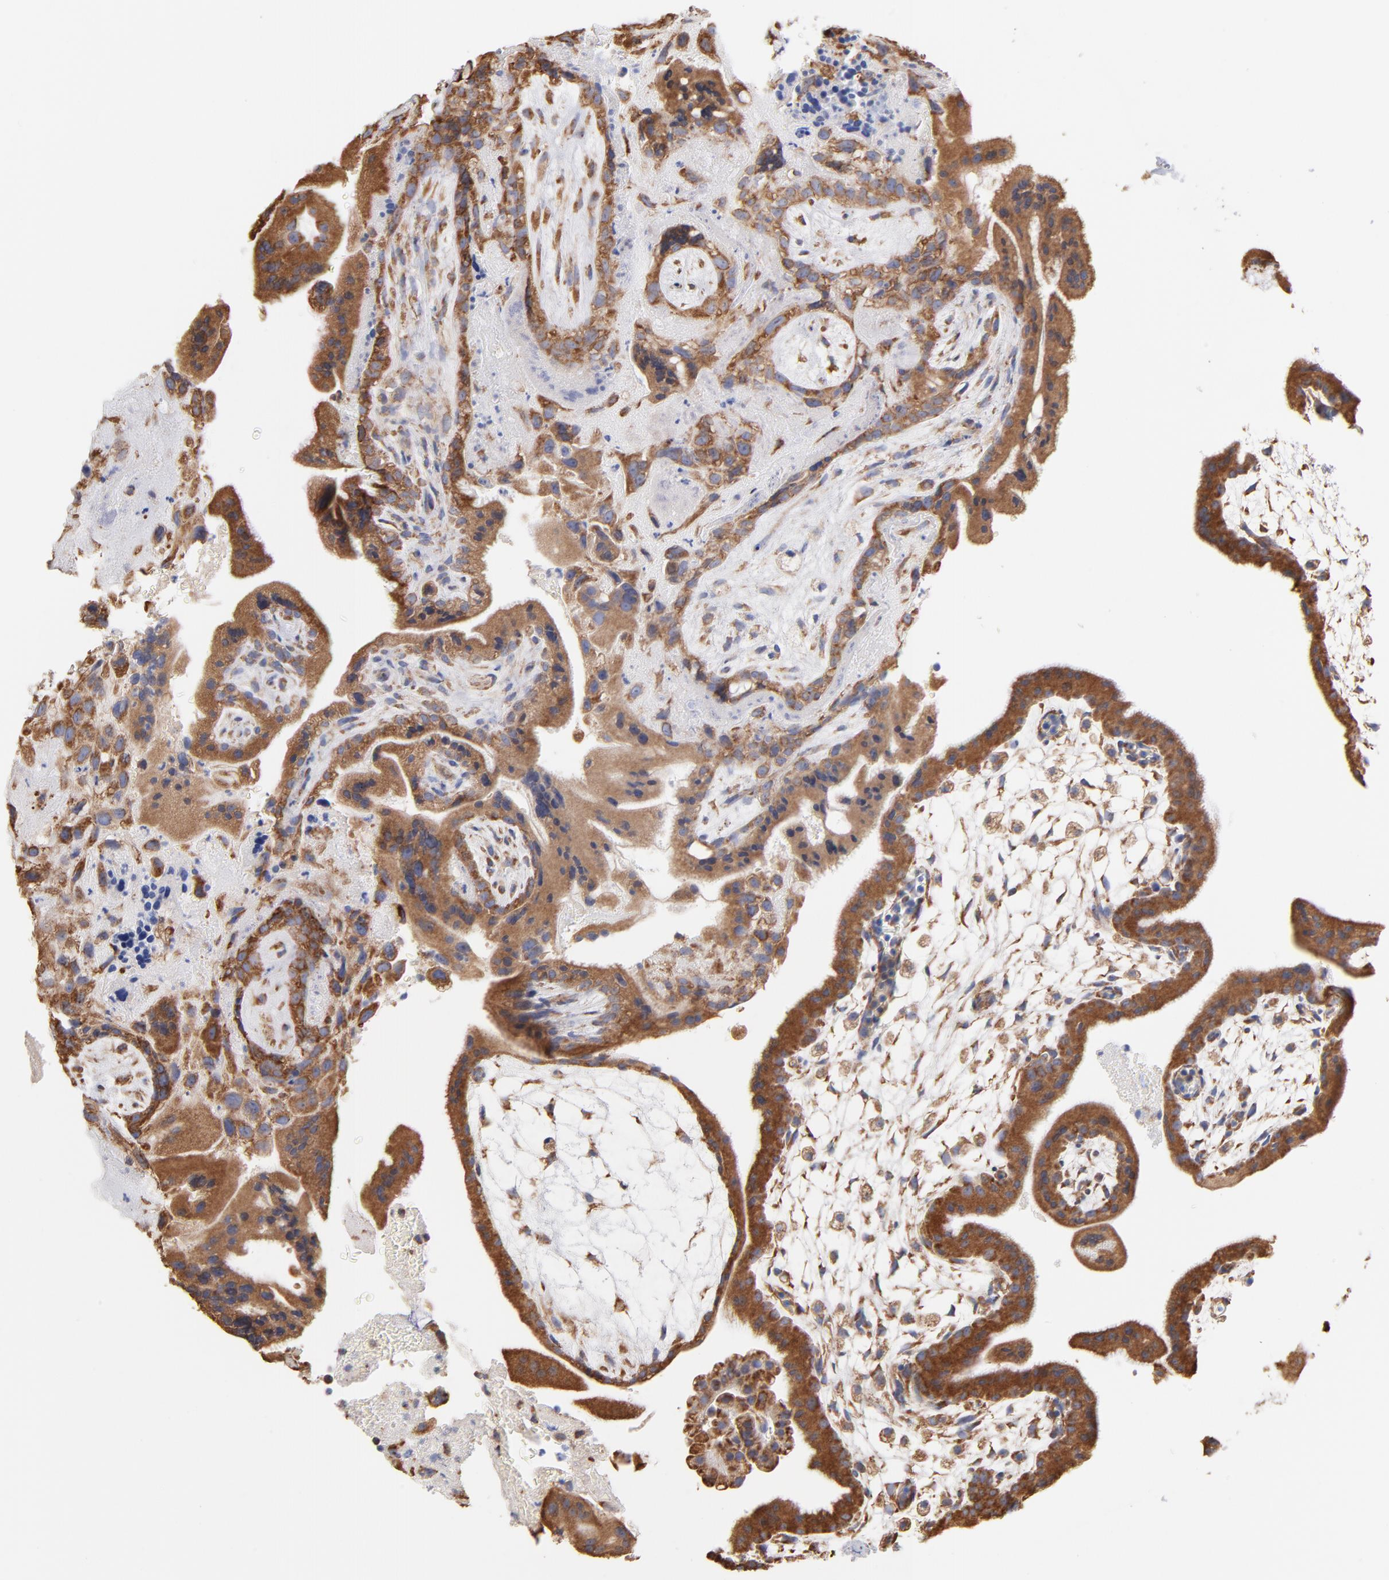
{"staining": {"intensity": "moderate", "quantity": ">75%", "location": "cytoplasmic/membranous"}, "tissue": "placenta", "cell_type": "Decidual cells", "image_type": "normal", "snomed": [{"axis": "morphology", "description": "Normal tissue, NOS"}, {"axis": "topography", "description": "Placenta"}], "caption": "The micrograph demonstrates immunohistochemical staining of normal placenta. There is moderate cytoplasmic/membranous positivity is present in approximately >75% of decidual cells.", "gene": "RPL9", "patient": {"sex": "female", "age": 35}}